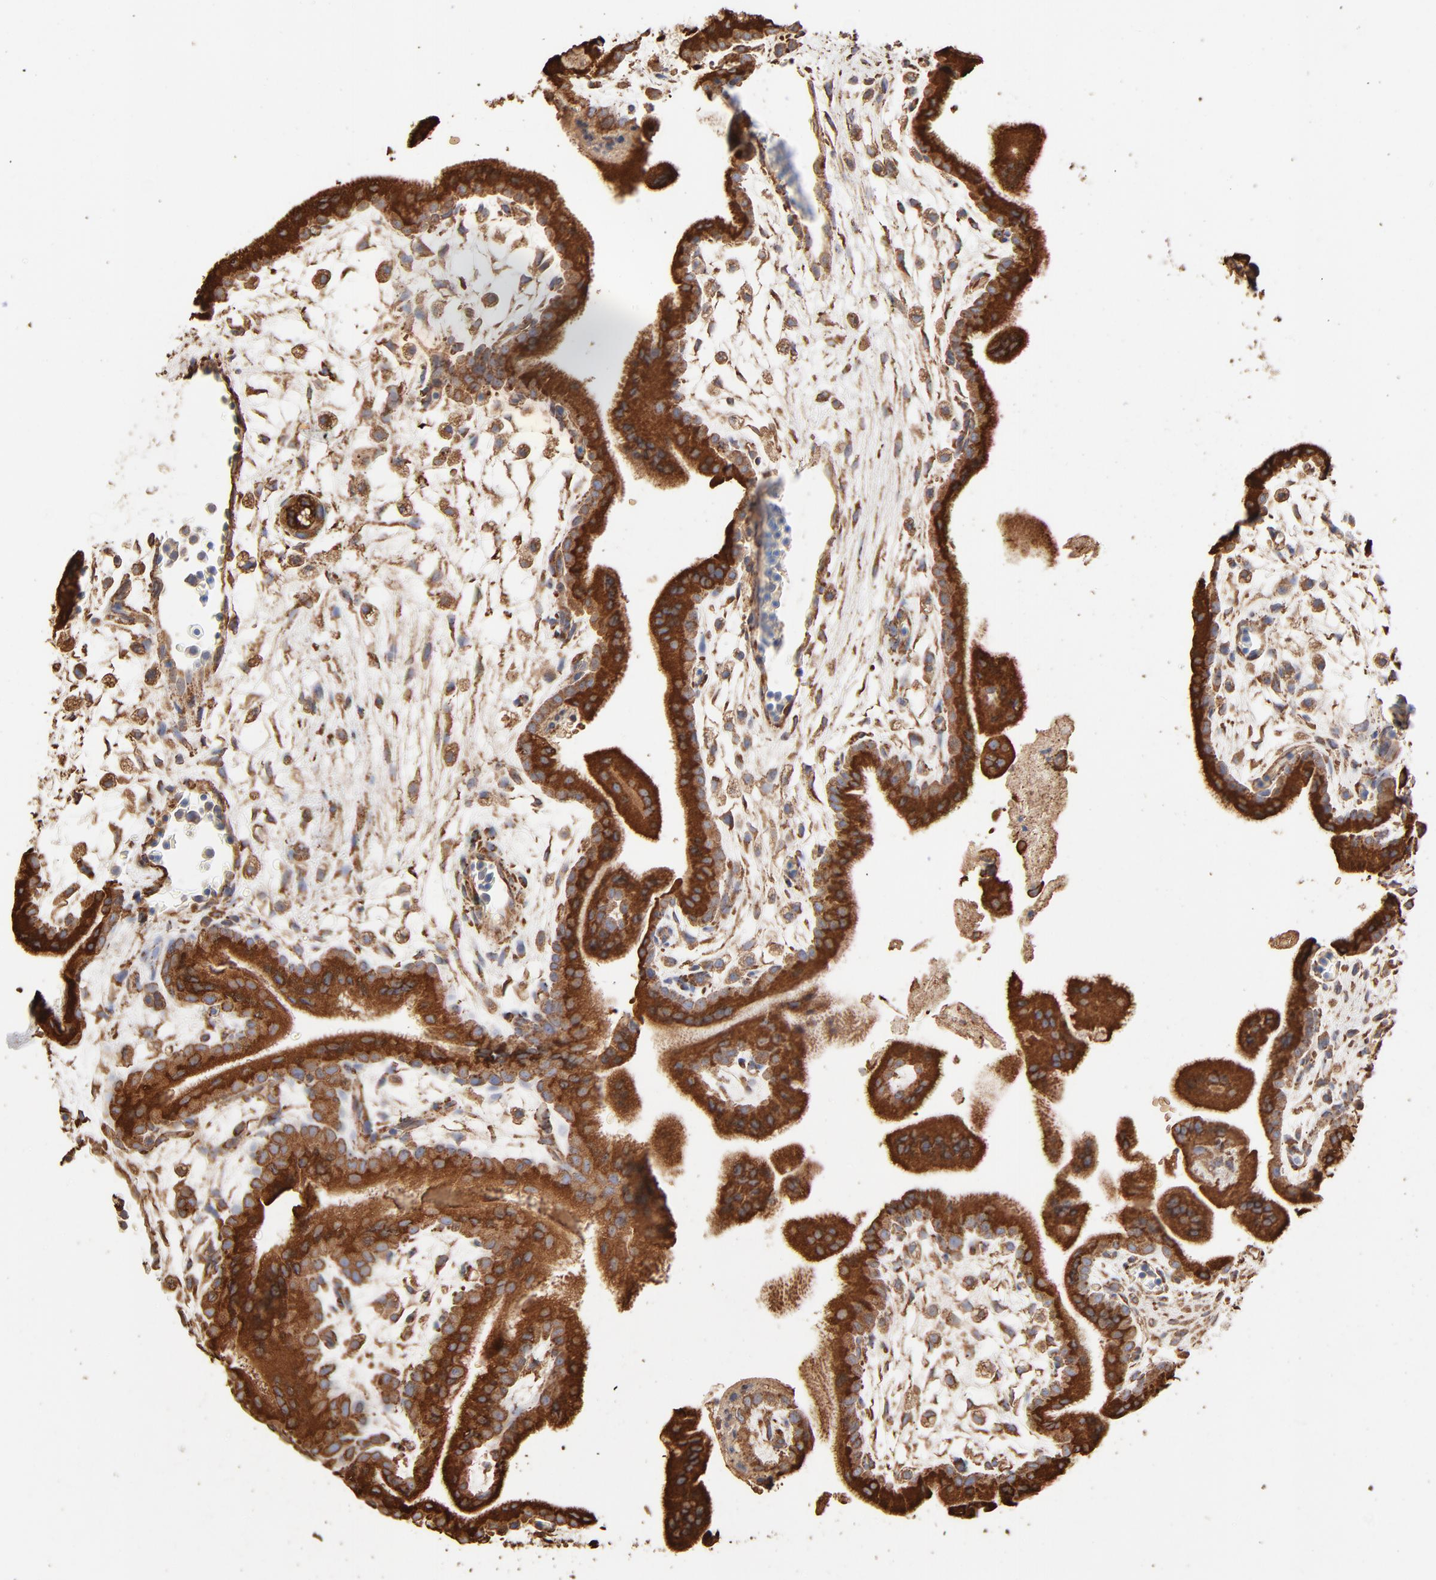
{"staining": {"intensity": "strong", "quantity": ">75%", "location": "cytoplasmic/membranous"}, "tissue": "placenta", "cell_type": "Trophoblastic cells", "image_type": "normal", "snomed": [{"axis": "morphology", "description": "Normal tissue, NOS"}, {"axis": "topography", "description": "Placenta"}], "caption": "Brown immunohistochemical staining in unremarkable human placenta reveals strong cytoplasmic/membranous positivity in approximately >75% of trophoblastic cells.", "gene": "PDIA3", "patient": {"sex": "female", "age": 35}}